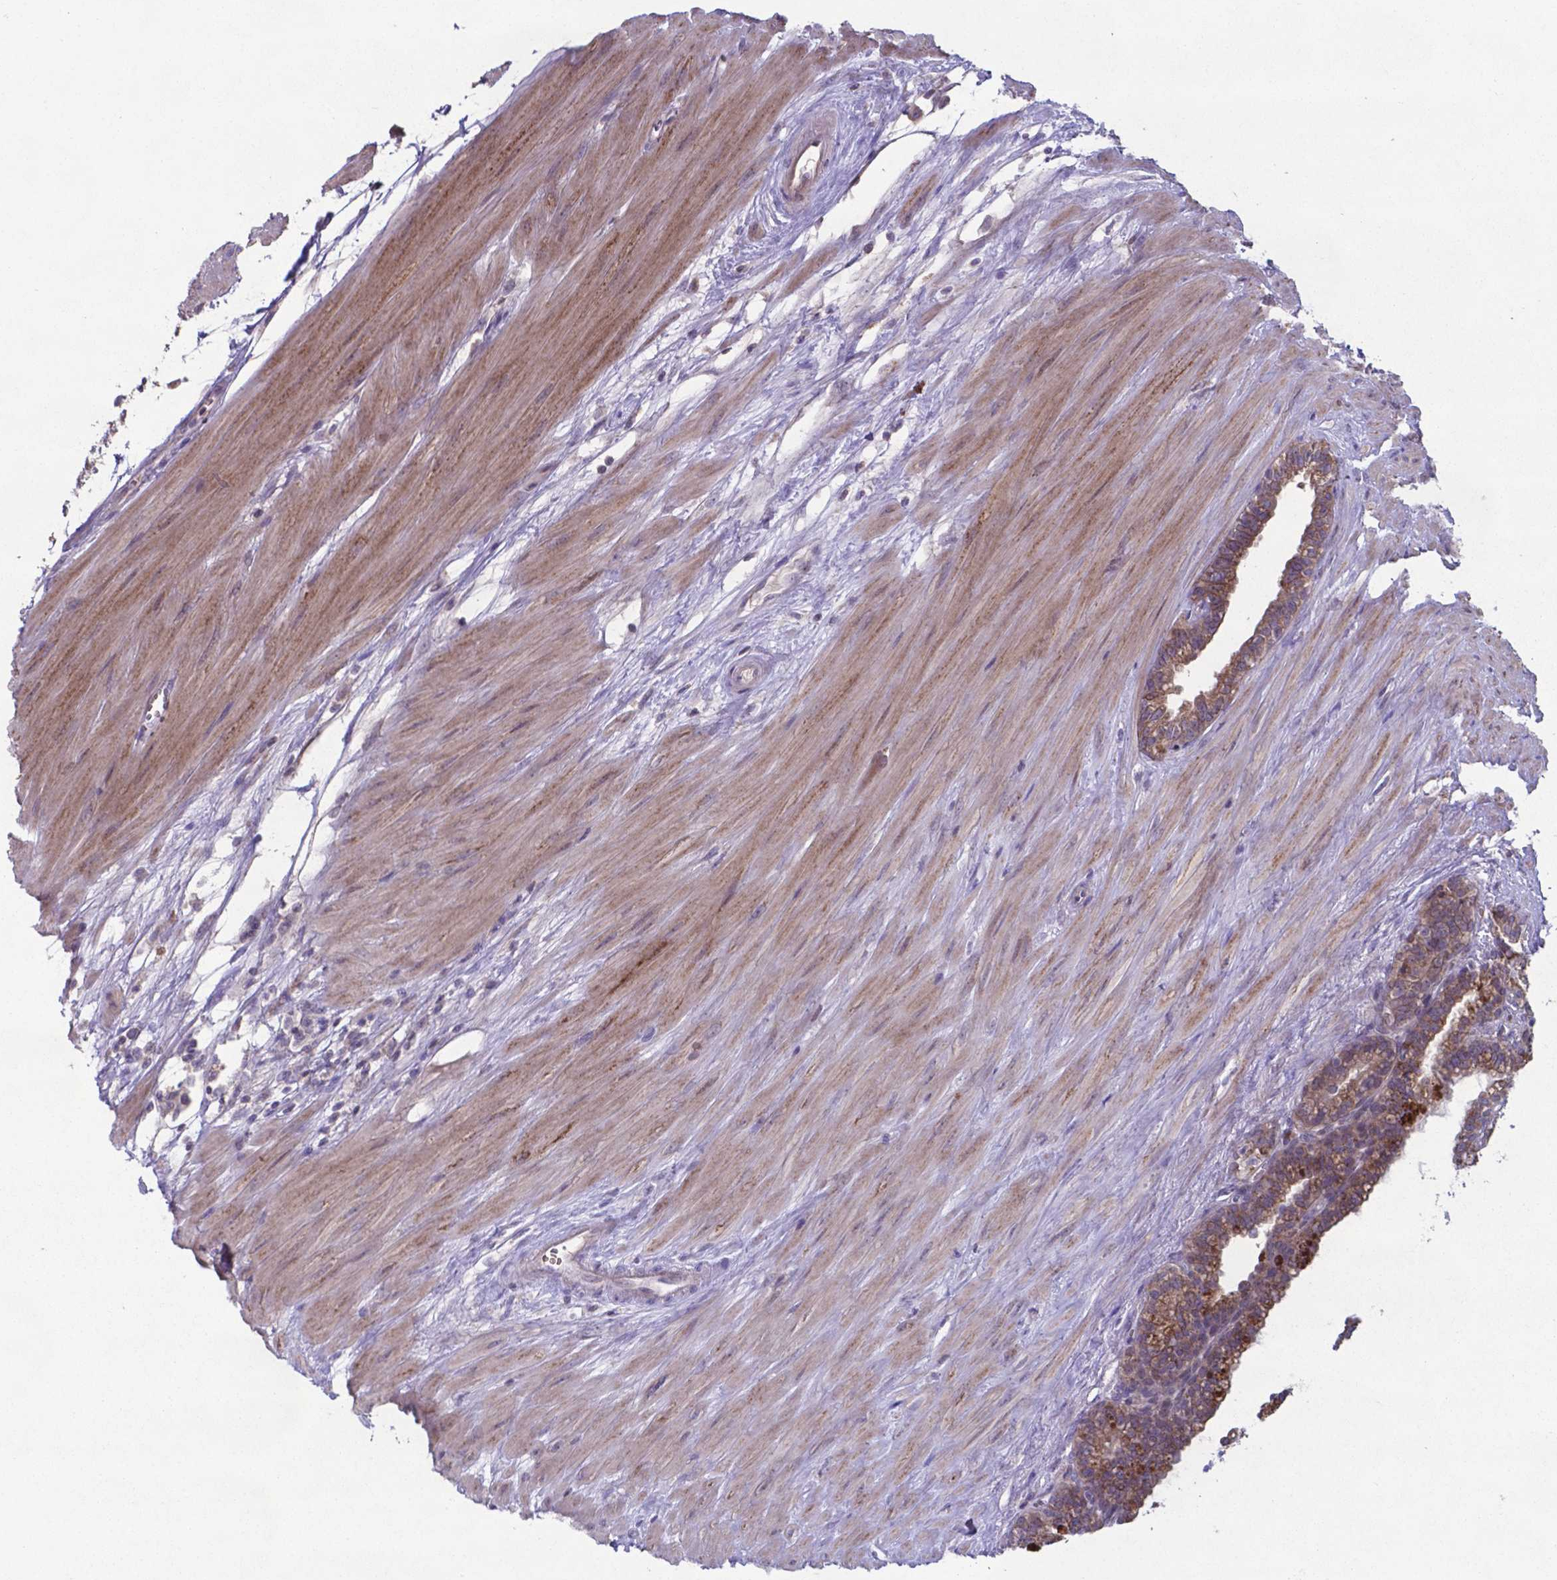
{"staining": {"intensity": "weak", "quantity": ">75%", "location": "cytoplasmic/membranous"}, "tissue": "seminal vesicle", "cell_type": "Glandular cells", "image_type": "normal", "snomed": [{"axis": "morphology", "description": "Normal tissue, NOS"}, {"axis": "morphology", "description": "Urothelial carcinoma, NOS"}, {"axis": "topography", "description": "Urinary bladder"}, {"axis": "topography", "description": "Seminal veicle"}], "caption": "Brown immunohistochemical staining in normal human seminal vesicle exhibits weak cytoplasmic/membranous positivity in approximately >75% of glandular cells. (IHC, brightfield microscopy, high magnification).", "gene": "TYRO3", "patient": {"sex": "male", "age": 76}}